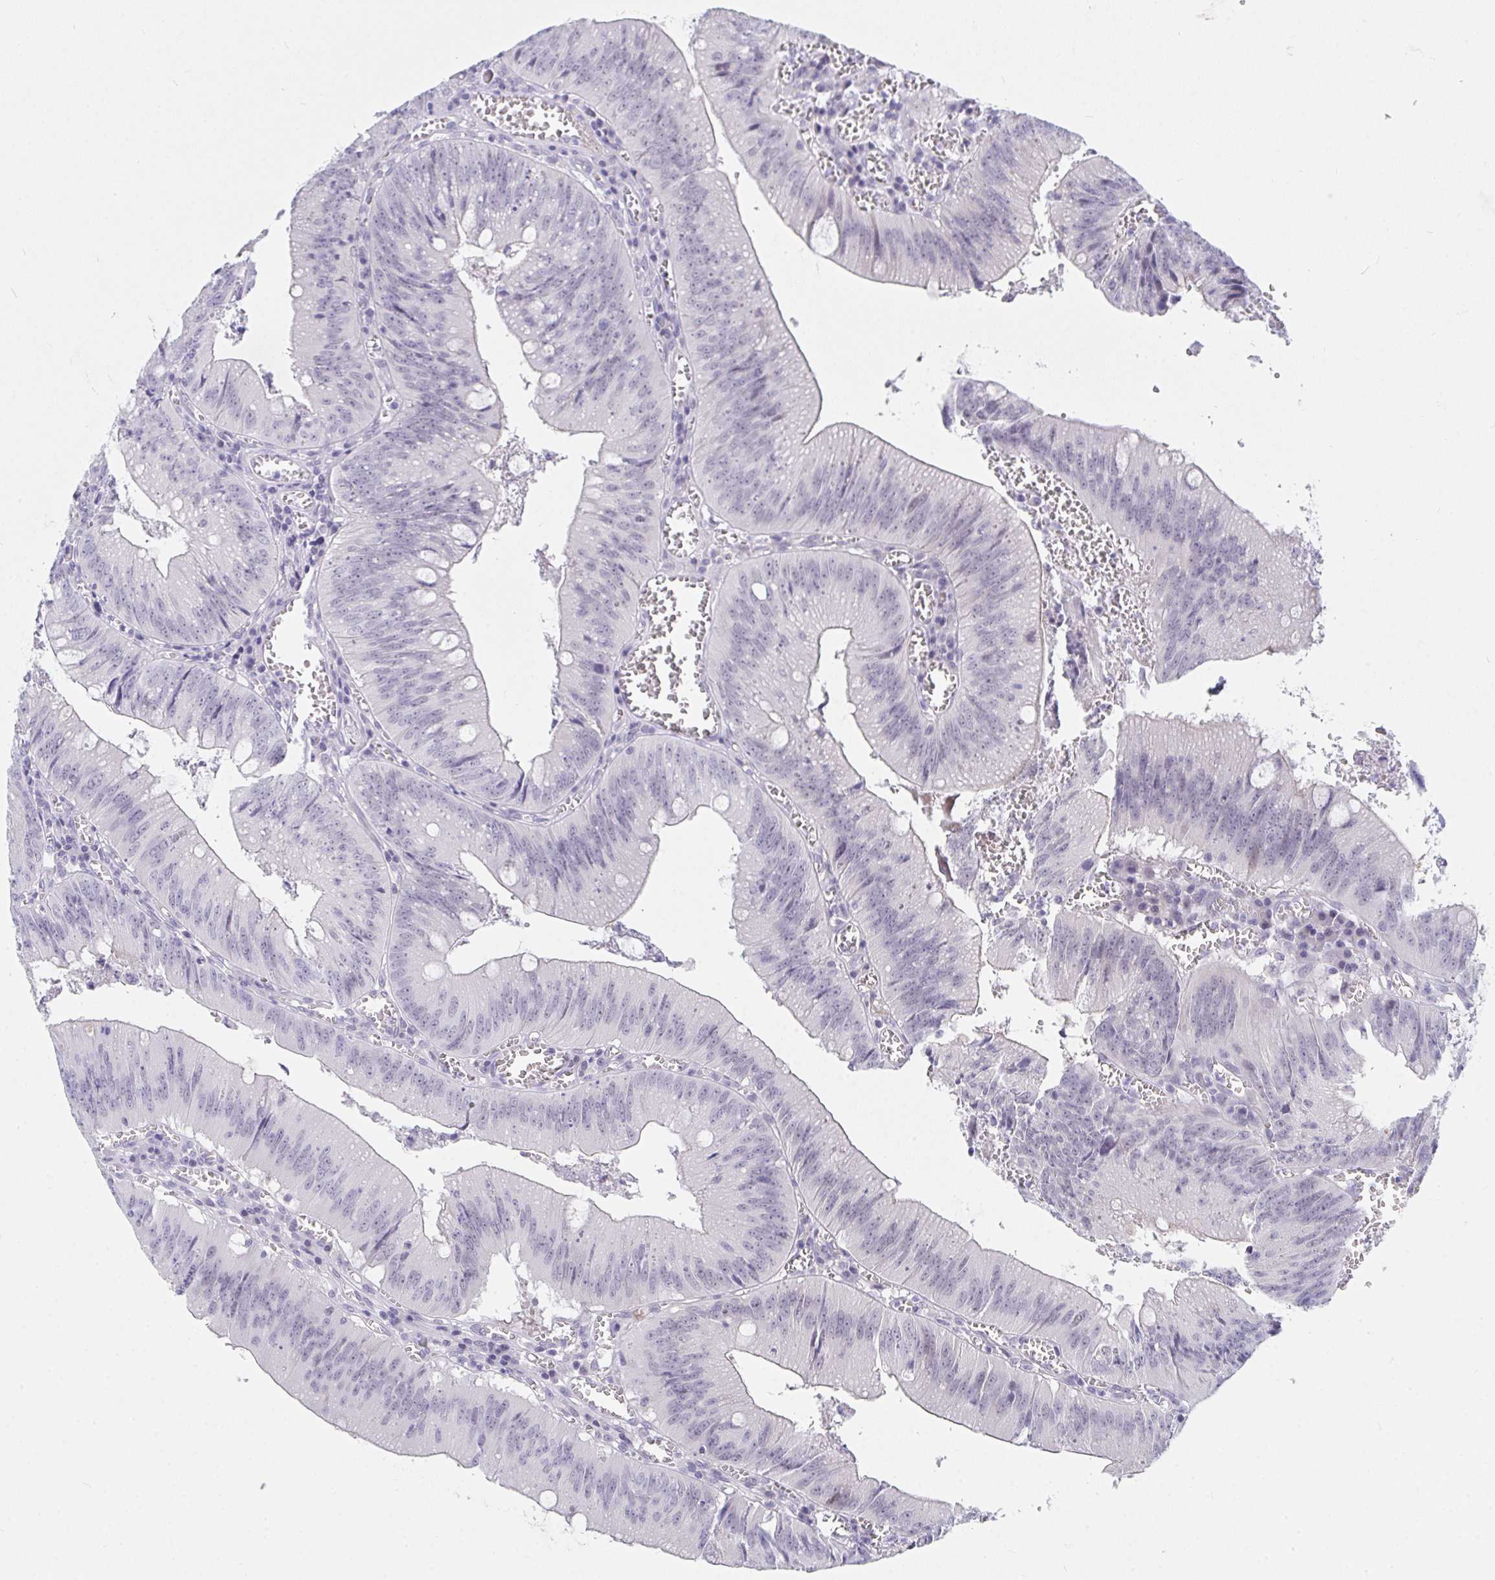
{"staining": {"intensity": "negative", "quantity": "none", "location": "none"}, "tissue": "colorectal cancer", "cell_type": "Tumor cells", "image_type": "cancer", "snomed": [{"axis": "morphology", "description": "Adenocarcinoma, NOS"}, {"axis": "topography", "description": "Rectum"}], "caption": "Immunohistochemistry (IHC) micrograph of human colorectal adenocarcinoma stained for a protein (brown), which demonstrates no positivity in tumor cells.", "gene": "DAOA", "patient": {"sex": "female", "age": 81}}